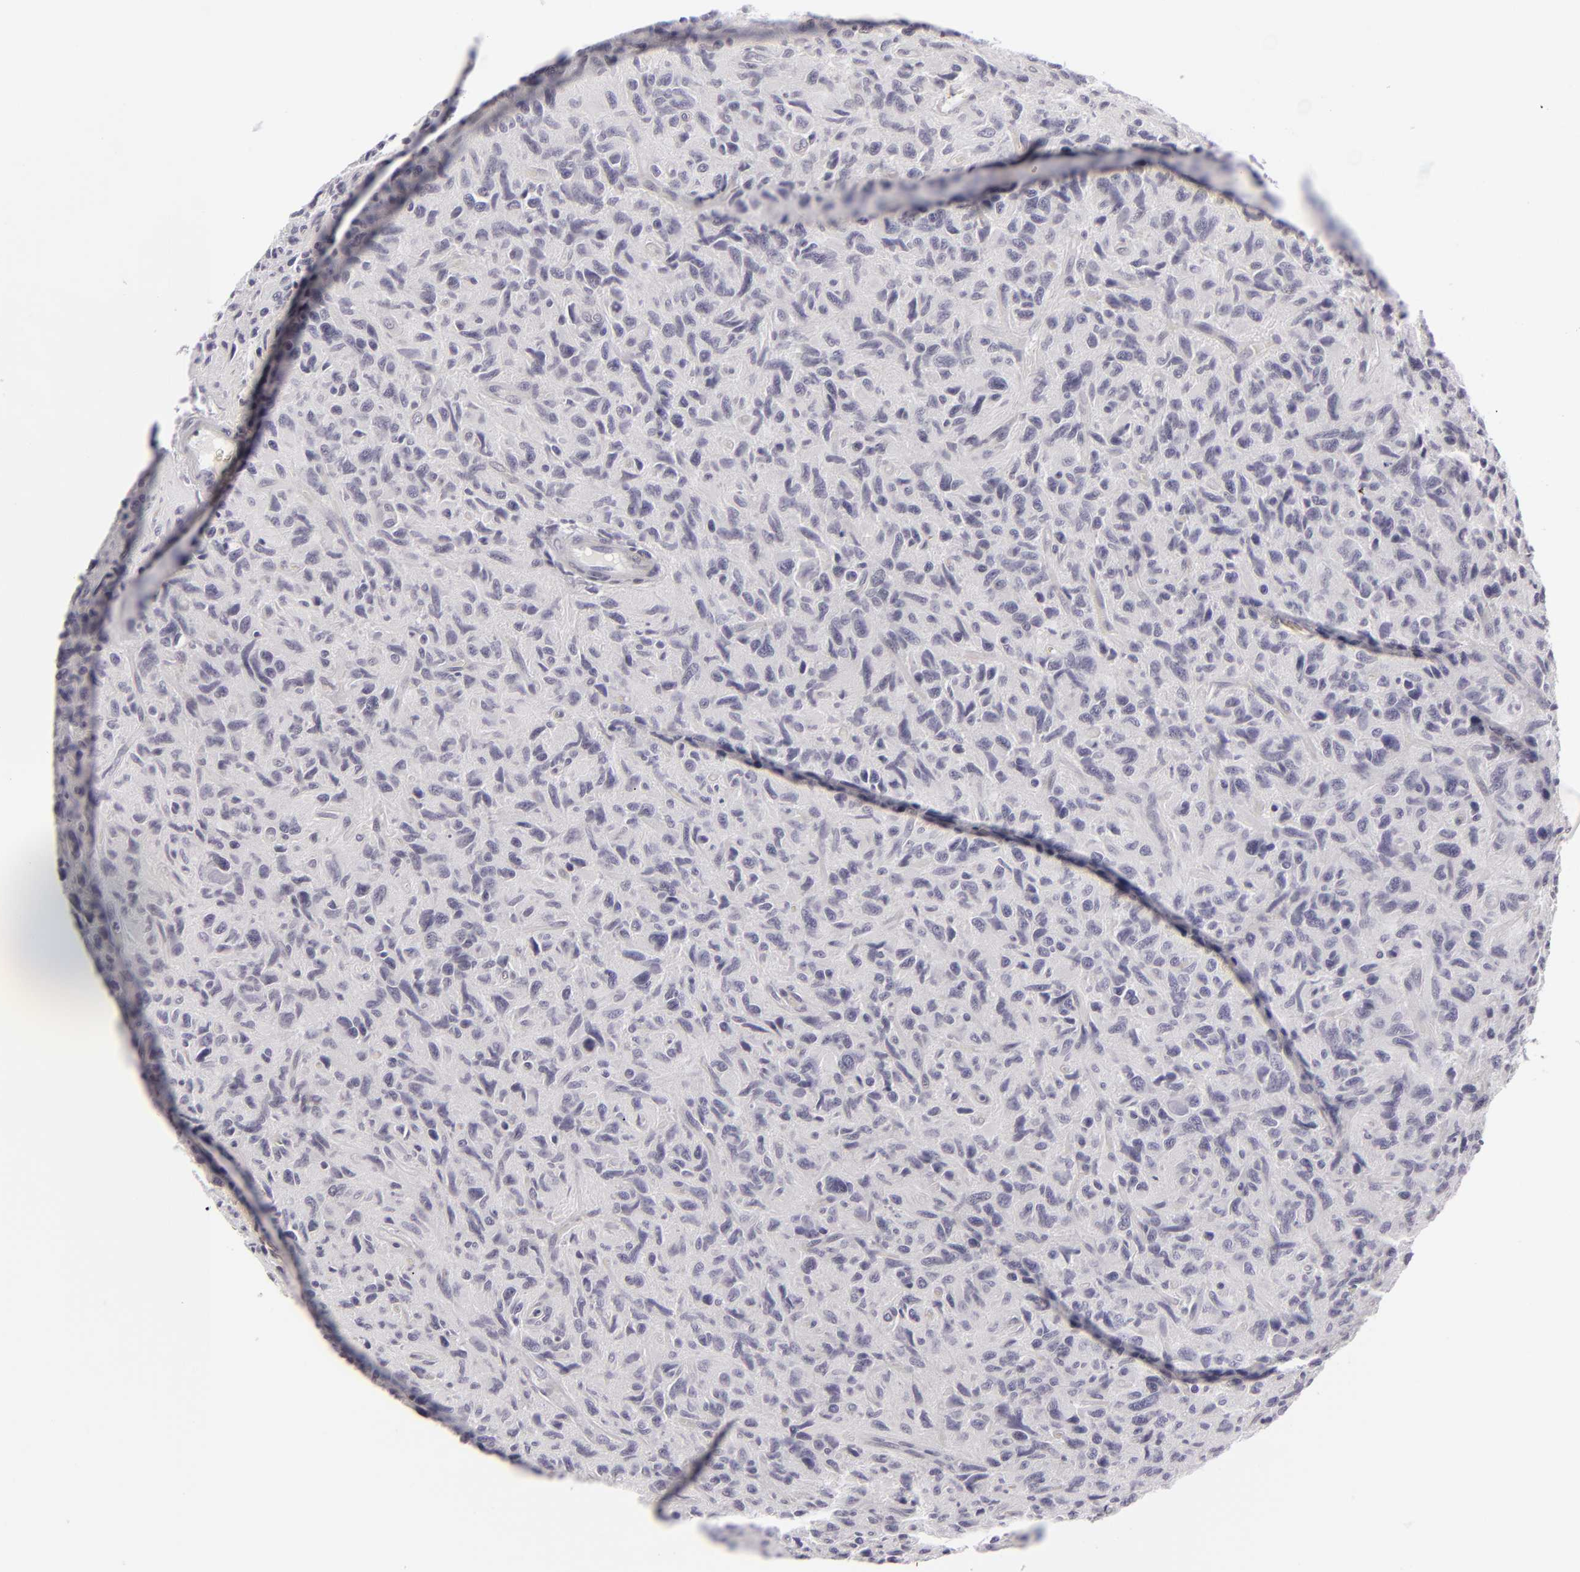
{"staining": {"intensity": "negative", "quantity": "none", "location": "none"}, "tissue": "glioma", "cell_type": "Tumor cells", "image_type": "cancer", "snomed": [{"axis": "morphology", "description": "Glioma, malignant, High grade"}, {"axis": "topography", "description": "Brain"}], "caption": "Immunohistochemistry (IHC) photomicrograph of malignant high-grade glioma stained for a protein (brown), which exhibits no staining in tumor cells.", "gene": "JUP", "patient": {"sex": "female", "age": 60}}